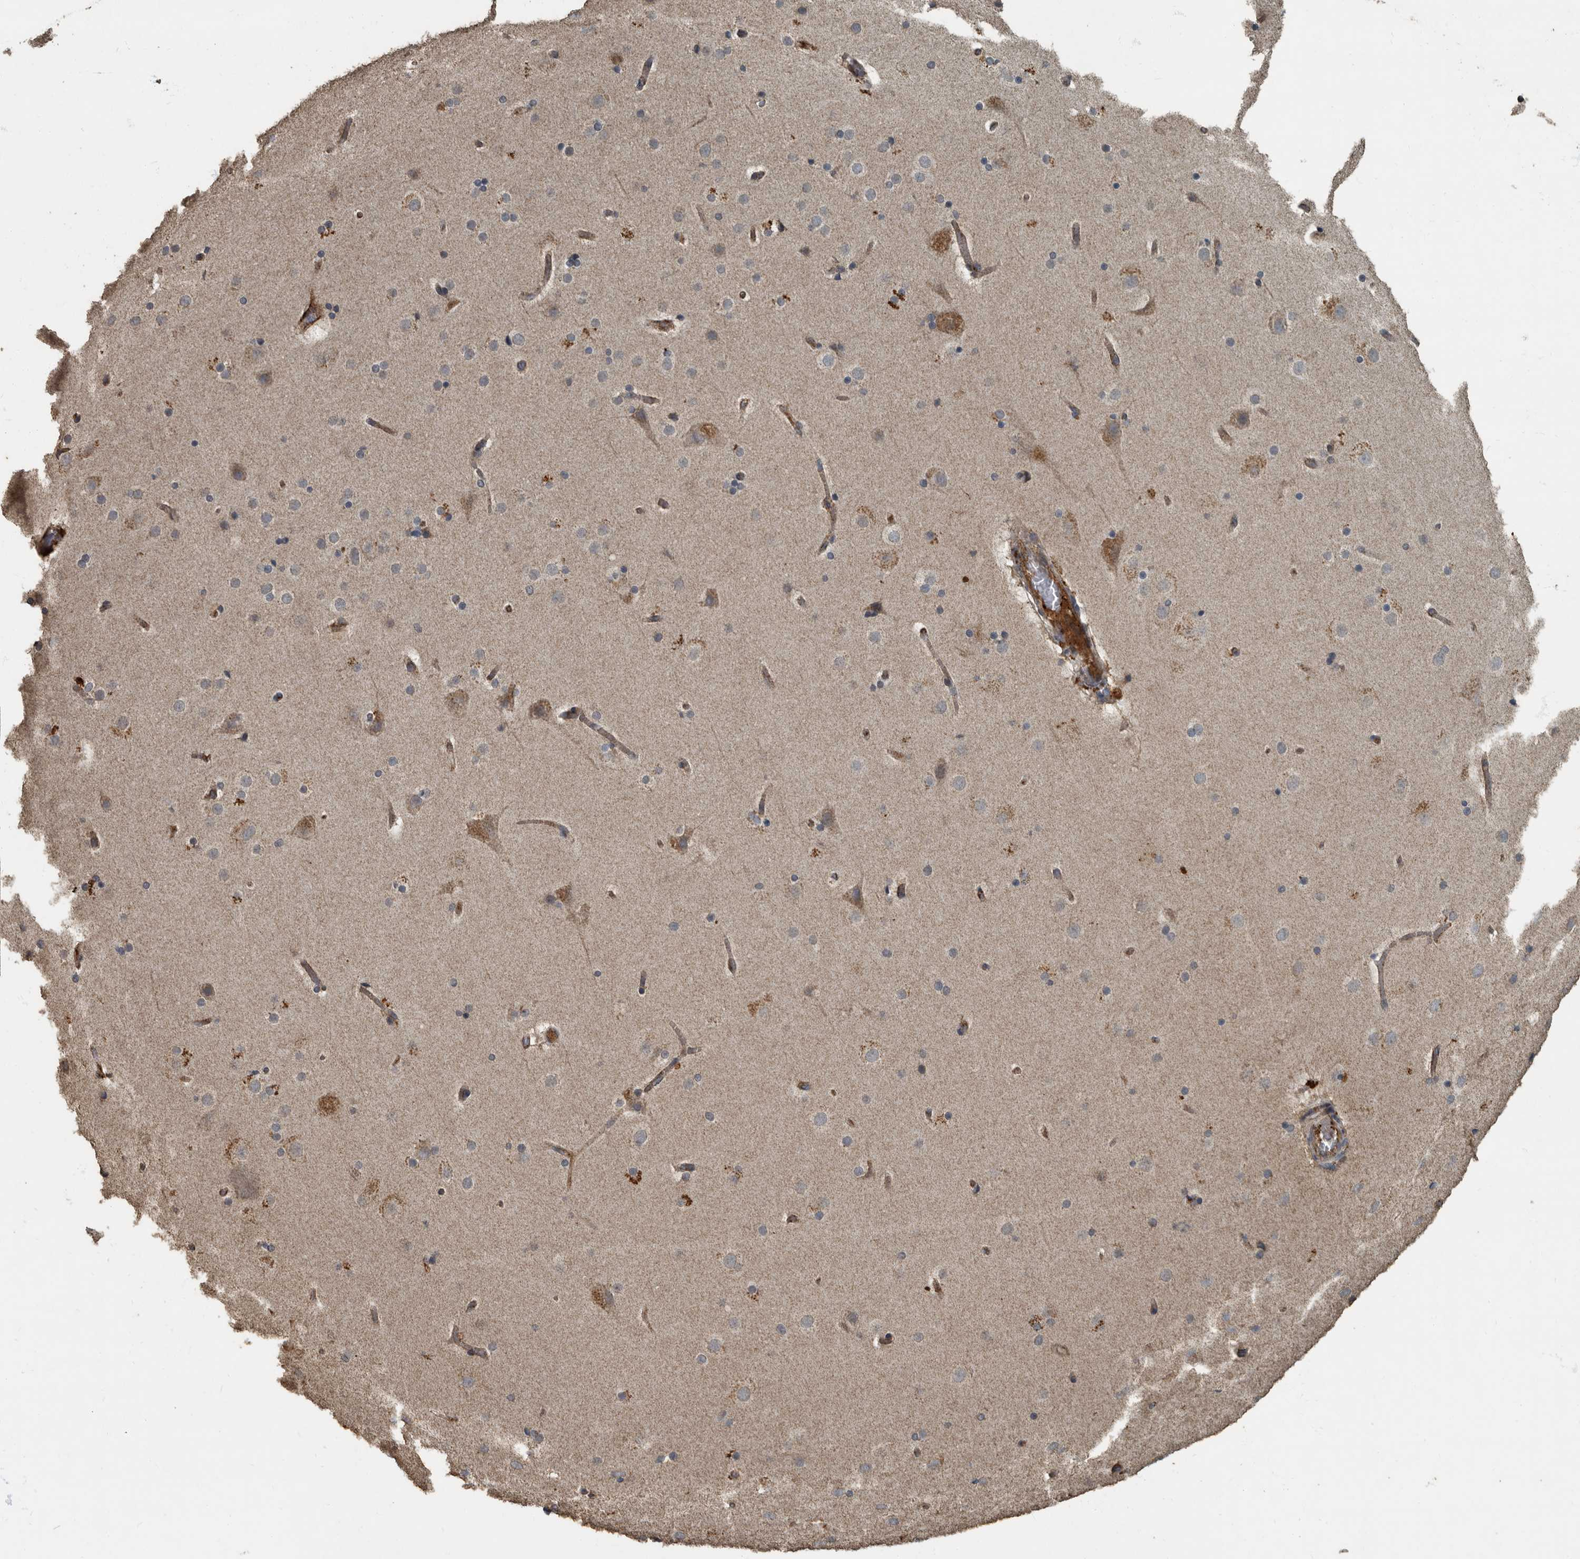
{"staining": {"intensity": "moderate", "quantity": ">75%", "location": "cytoplasmic/membranous"}, "tissue": "cerebral cortex", "cell_type": "Endothelial cells", "image_type": "normal", "snomed": [{"axis": "morphology", "description": "Normal tissue, NOS"}, {"axis": "topography", "description": "Cerebral cortex"}], "caption": "Unremarkable cerebral cortex displays moderate cytoplasmic/membranous expression in about >75% of endothelial cells, visualized by immunohistochemistry.", "gene": "IL15RA", "patient": {"sex": "male", "age": 57}}